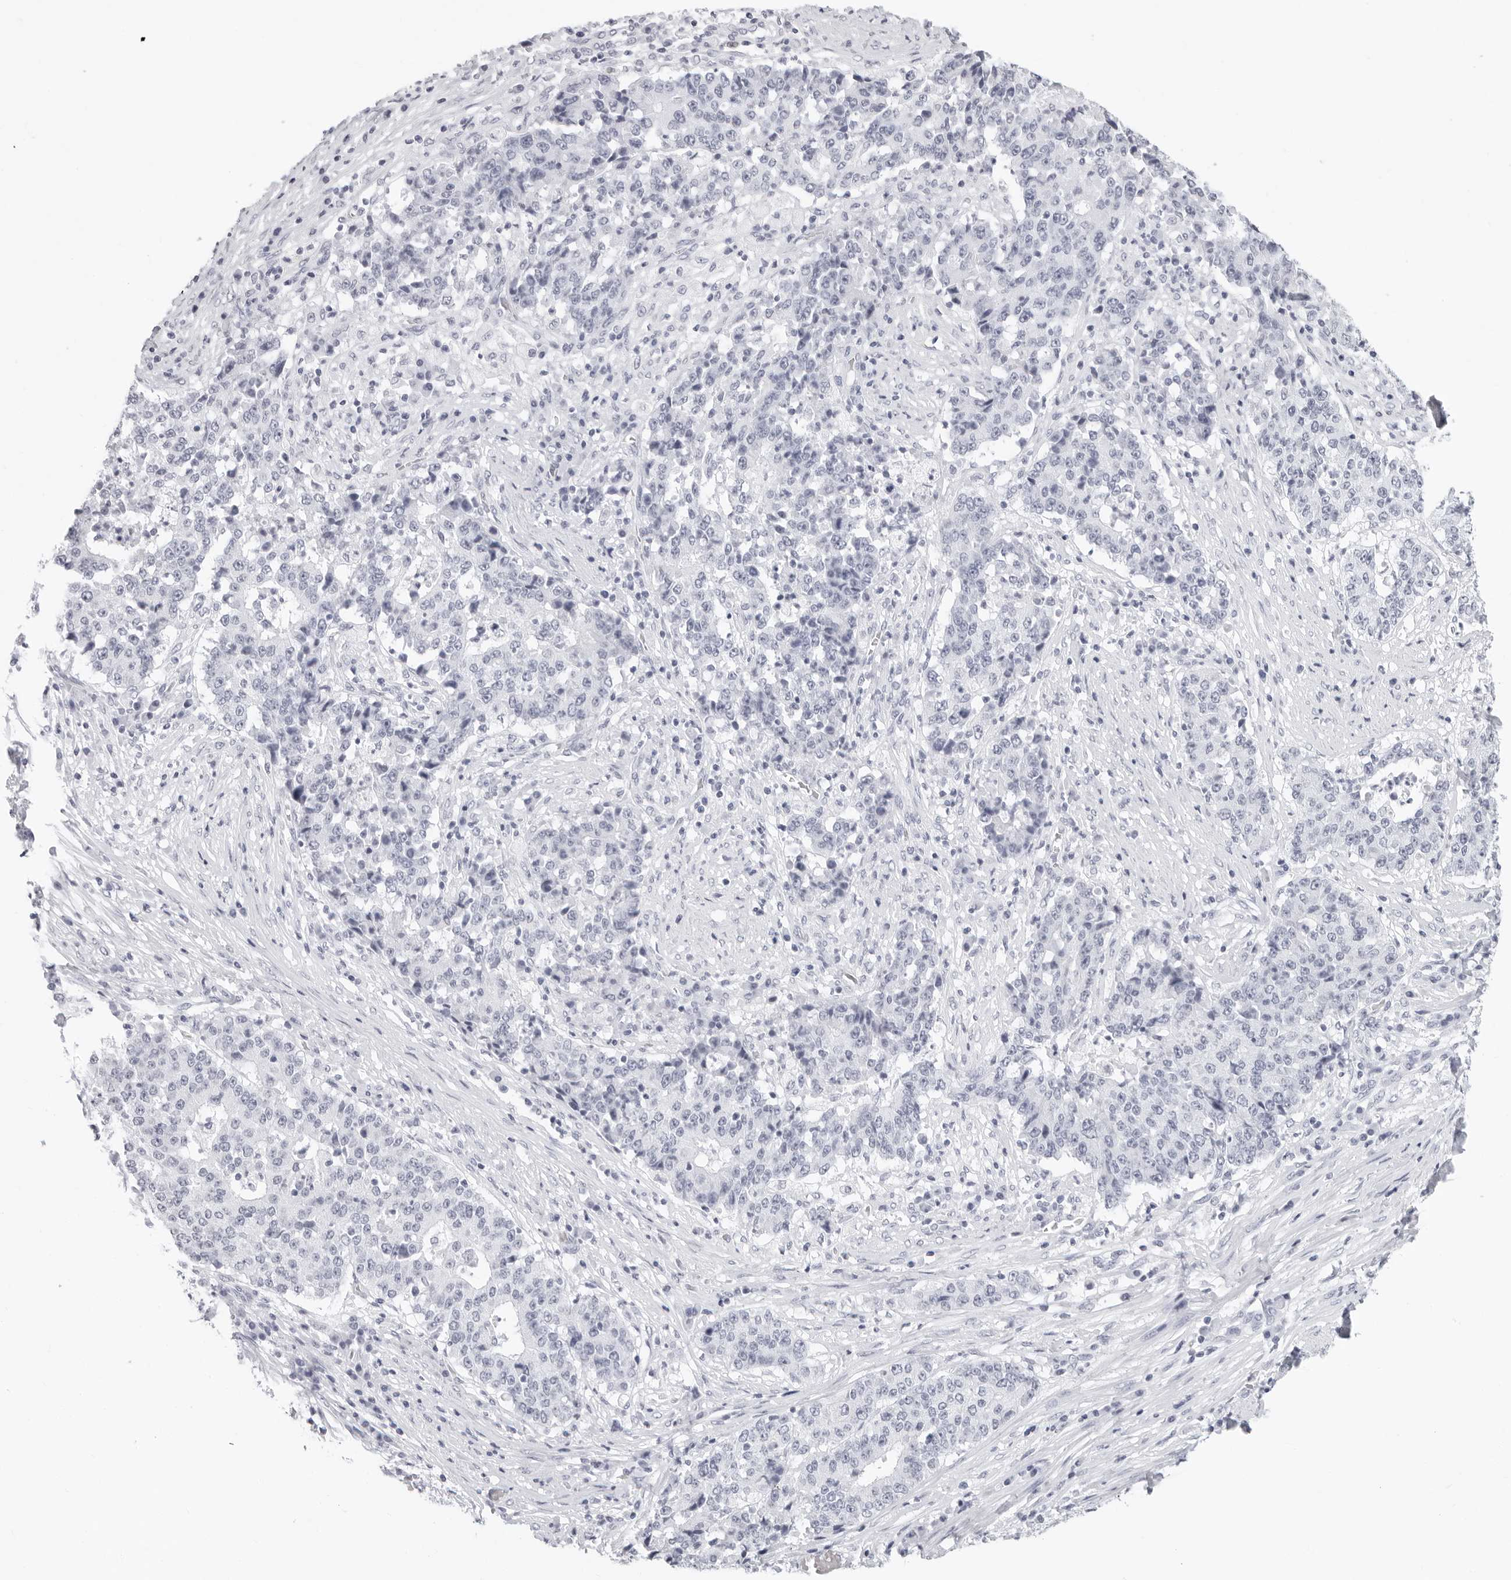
{"staining": {"intensity": "negative", "quantity": "none", "location": "none"}, "tissue": "stomach cancer", "cell_type": "Tumor cells", "image_type": "cancer", "snomed": [{"axis": "morphology", "description": "Adenocarcinoma, NOS"}, {"axis": "topography", "description": "Stomach"}], "caption": "The photomicrograph displays no significant staining in tumor cells of adenocarcinoma (stomach). The staining was performed using DAB (3,3'-diaminobenzidine) to visualize the protein expression in brown, while the nuclei were stained in blue with hematoxylin (Magnification: 20x).", "gene": "AGMAT", "patient": {"sex": "male", "age": 59}}